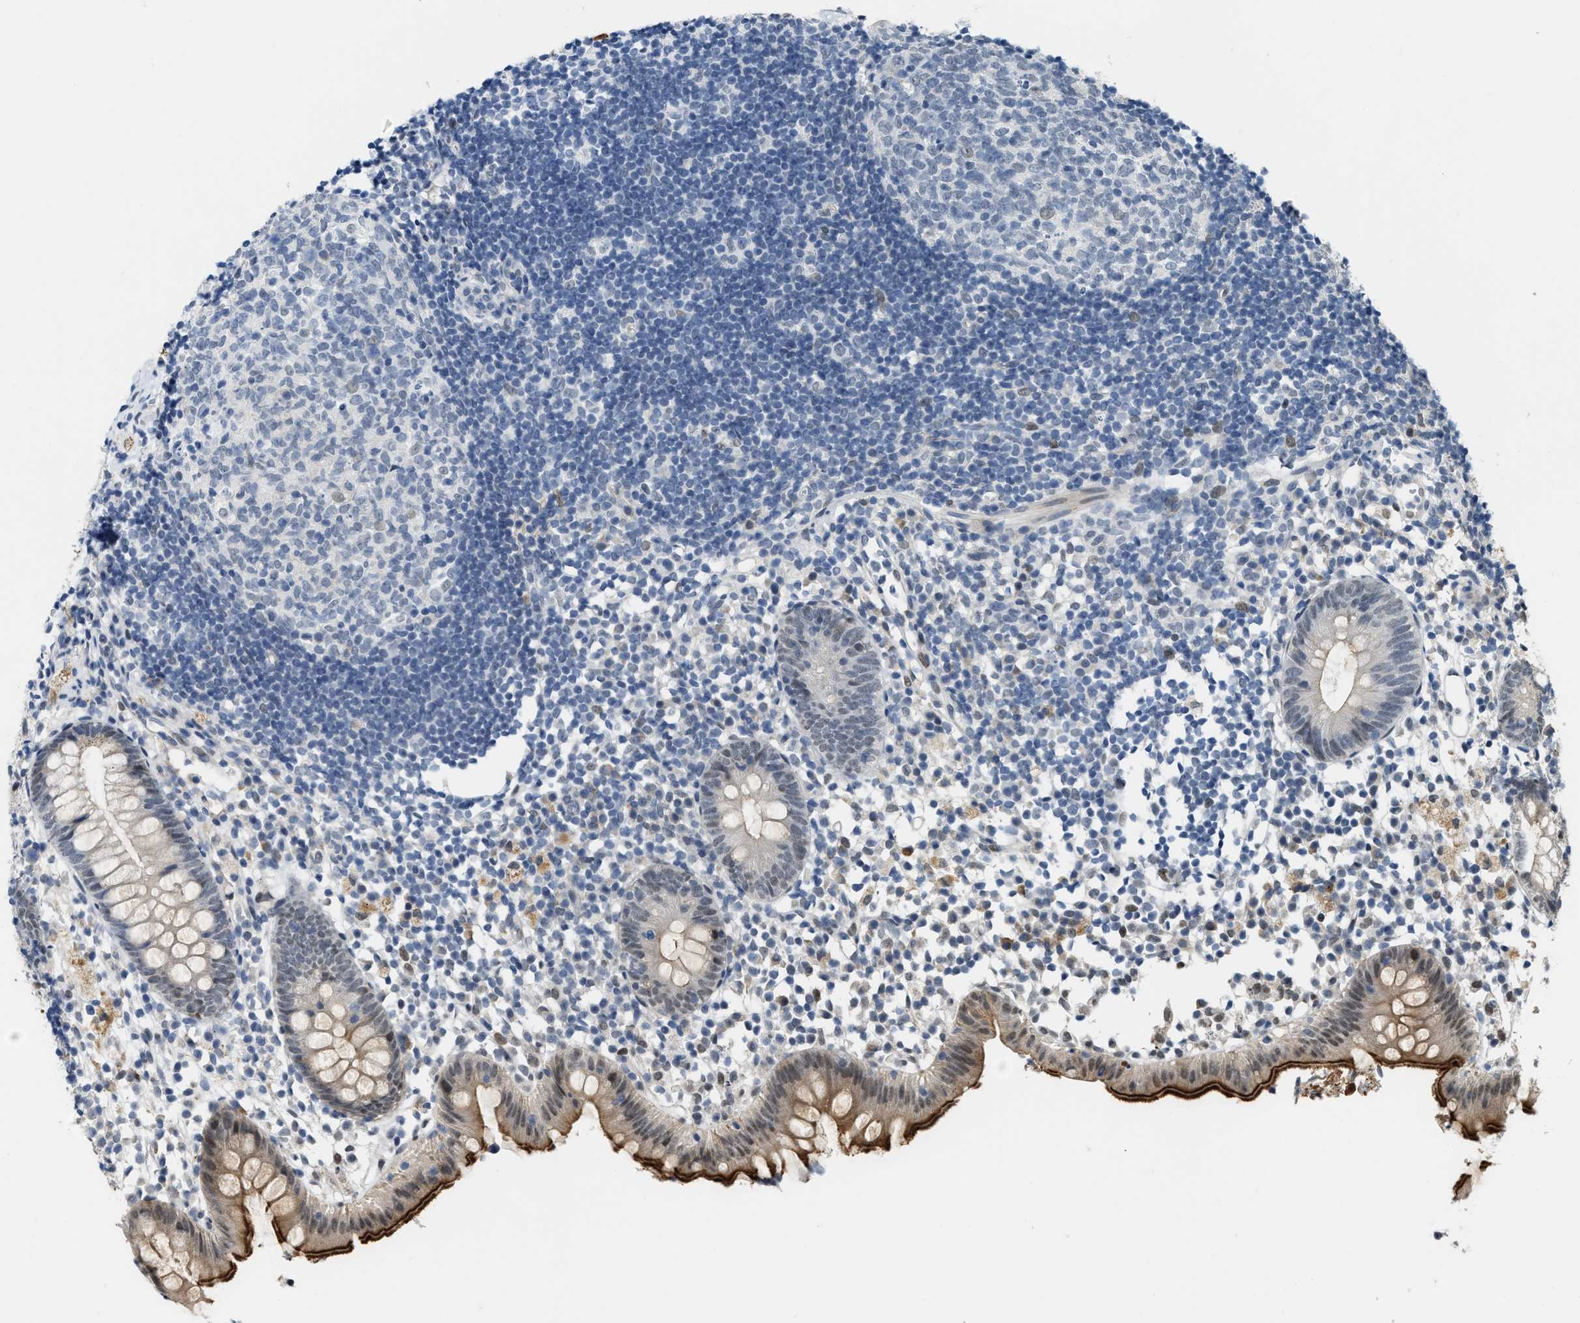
{"staining": {"intensity": "moderate", "quantity": "25%-75%", "location": "cytoplasmic/membranous,nuclear"}, "tissue": "appendix", "cell_type": "Glandular cells", "image_type": "normal", "snomed": [{"axis": "morphology", "description": "Normal tissue, NOS"}, {"axis": "topography", "description": "Appendix"}], "caption": "Immunohistochemical staining of benign human appendix reveals medium levels of moderate cytoplasmic/membranous,nuclear positivity in about 25%-75% of glandular cells.", "gene": "SERTAD2", "patient": {"sex": "female", "age": 20}}